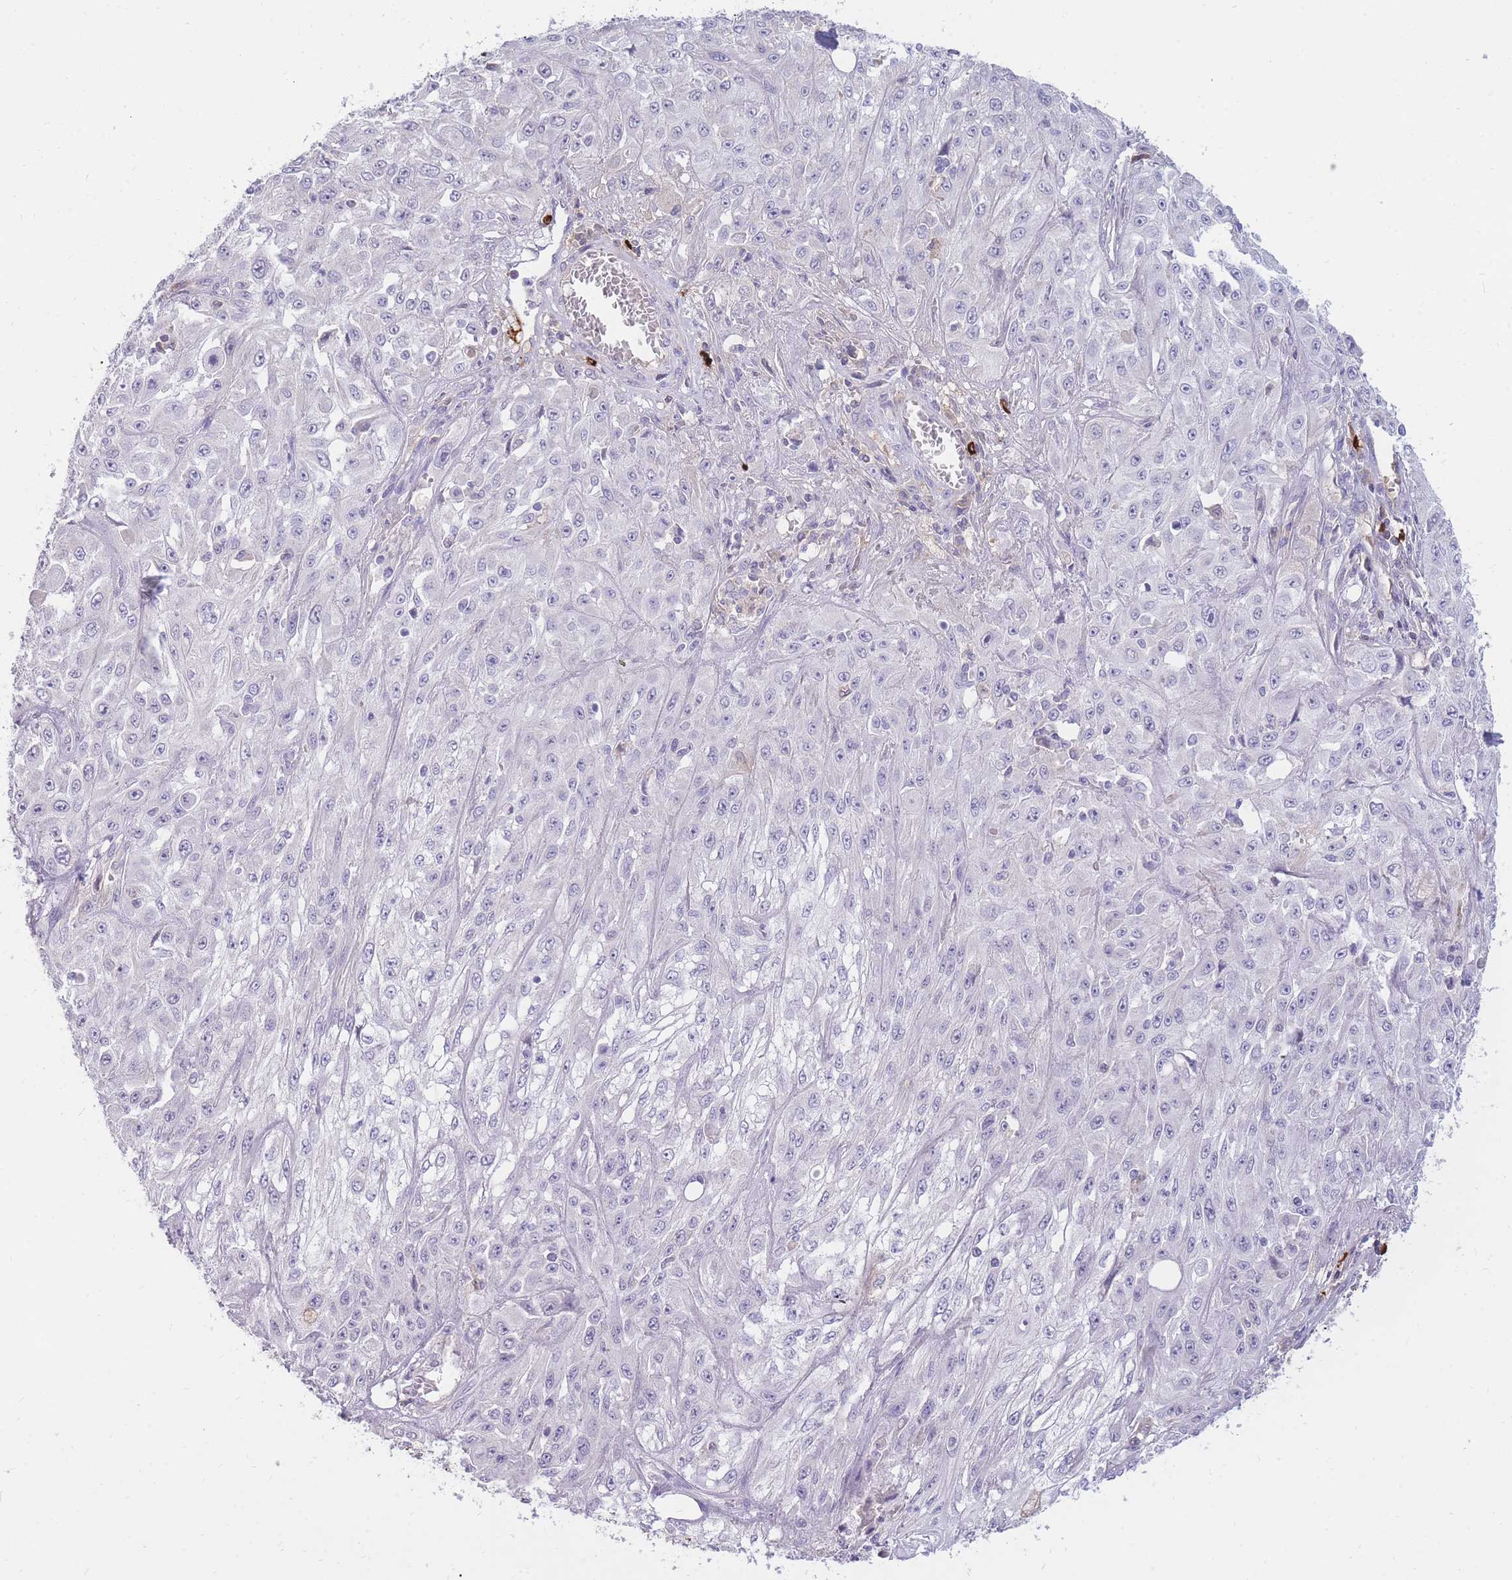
{"staining": {"intensity": "negative", "quantity": "none", "location": "none"}, "tissue": "skin cancer", "cell_type": "Tumor cells", "image_type": "cancer", "snomed": [{"axis": "morphology", "description": "Squamous cell carcinoma, NOS"}, {"axis": "morphology", "description": "Squamous cell carcinoma, metastatic, NOS"}, {"axis": "topography", "description": "Skin"}, {"axis": "topography", "description": "Lymph node"}], "caption": "Metastatic squamous cell carcinoma (skin) stained for a protein using immunohistochemistry demonstrates no staining tumor cells.", "gene": "TPSD1", "patient": {"sex": "male", "age": 75}}